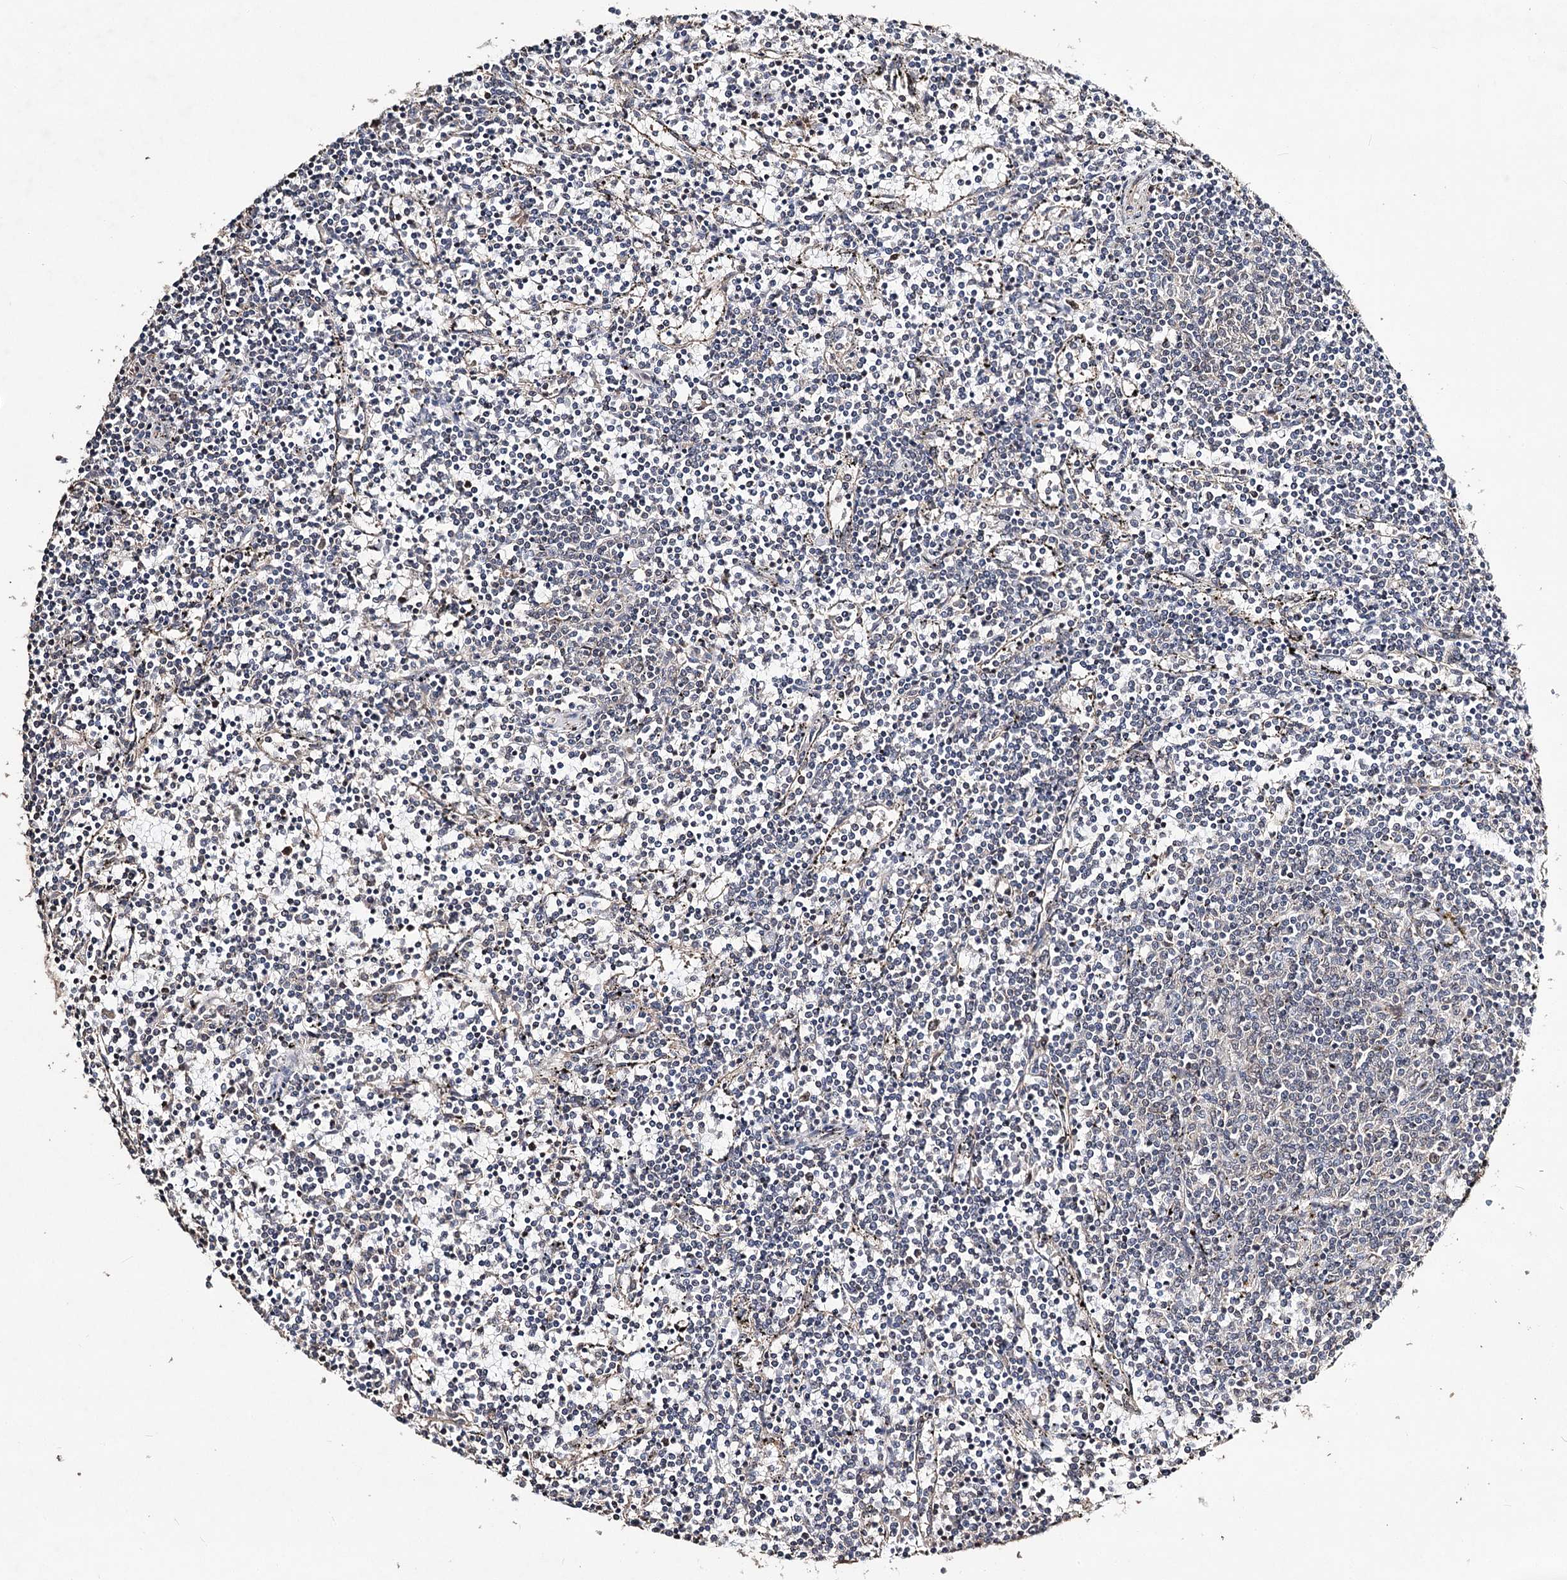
{"staining": {"intensity": "negative", "quantity": "none", "location": "none"}, "tissue": "lymphoma", "cell_type": "Tumor cells", "image_type": "cancer", "snomed": [{"axis": "morphology", "description": "Malignant lymphoma, non-Hodgkin's type, Low grade"}, {"axis": "topography", "description": "Spleen"}], "caption": "DAB immunohistochemical staining of lymphoma reveals no significant staining in tumor cells.", "gene": "NOPCHAP1", "patient": {"sex": "female", "age": 50}}